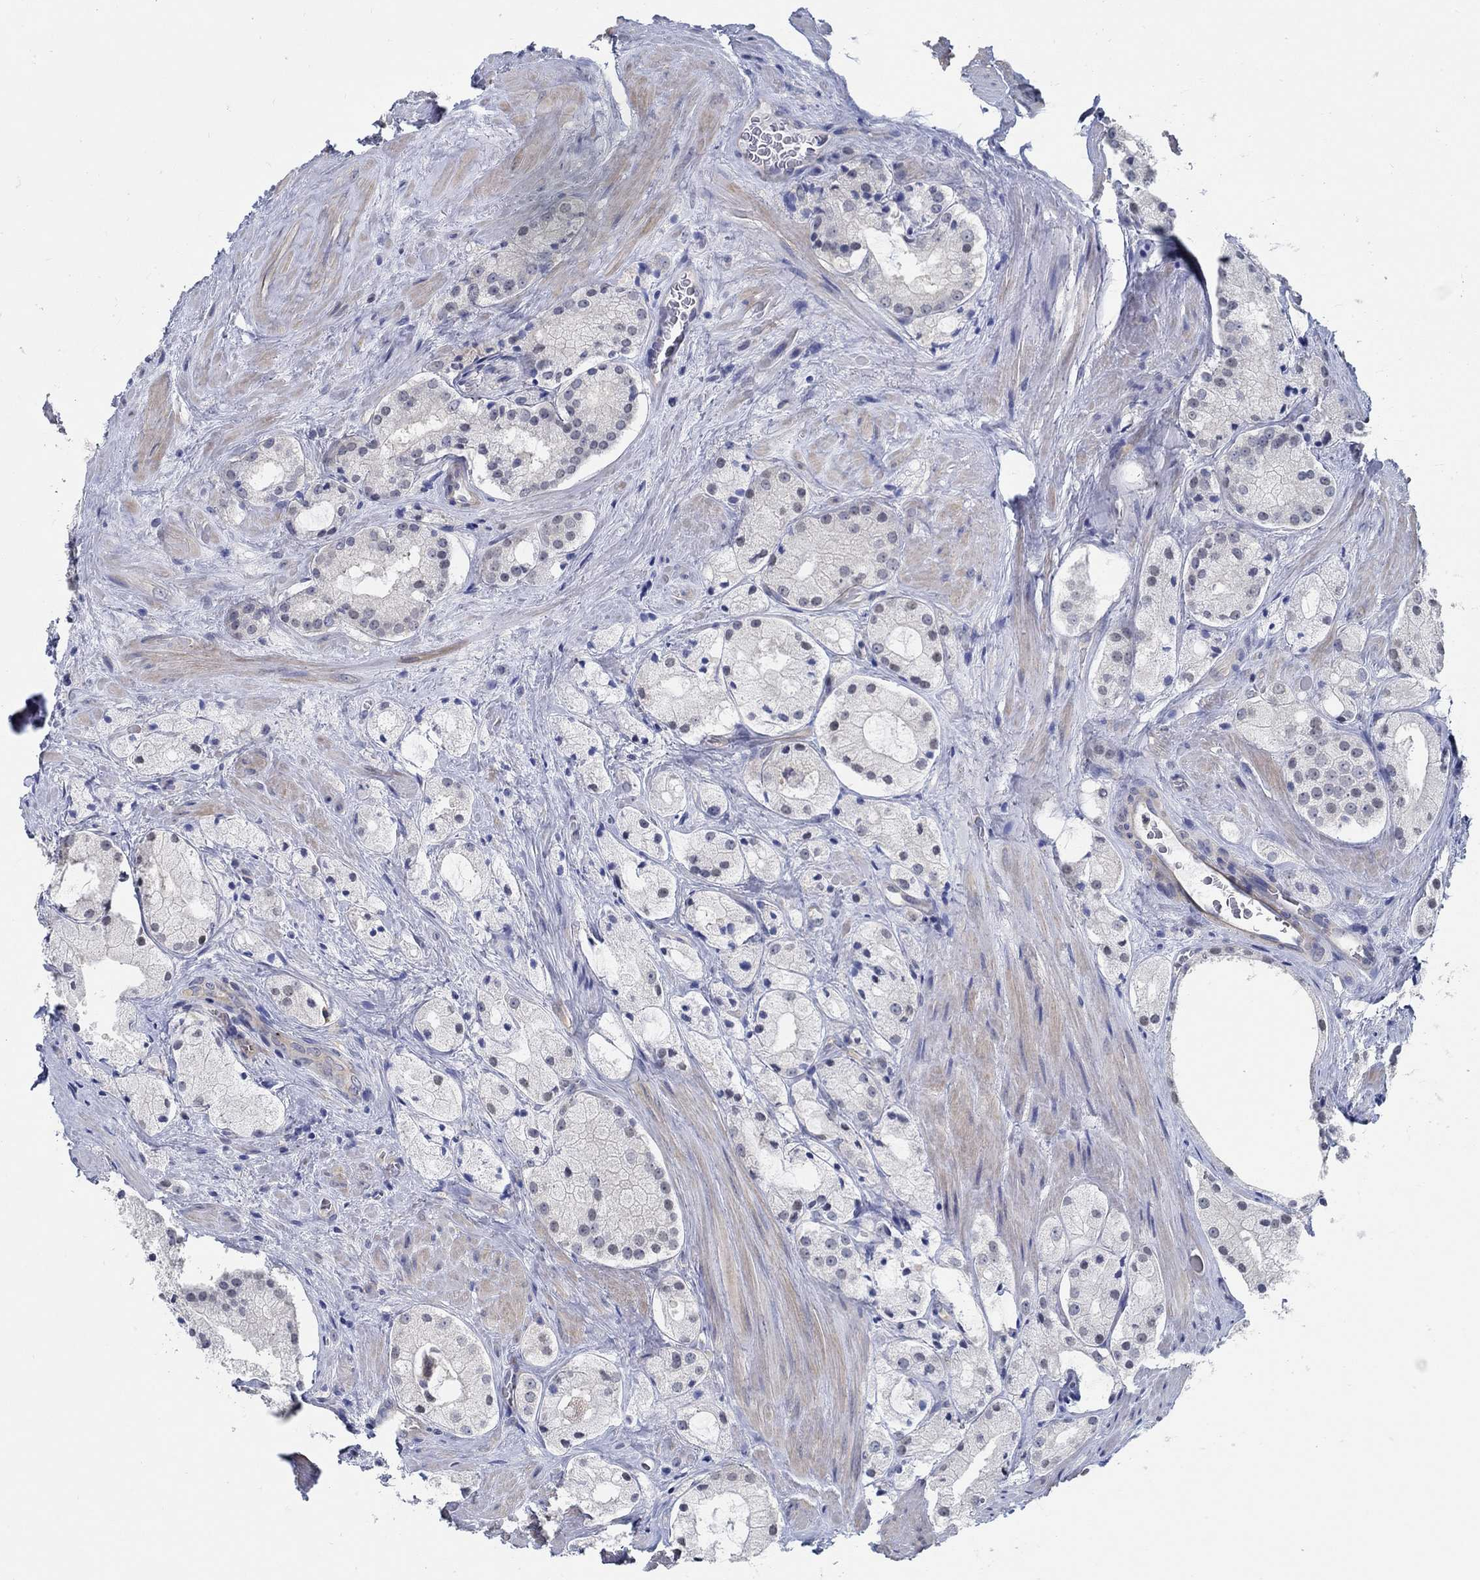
{"staining": {"intensity": "negative", "quantity": "none", "location": "none"}, "tissue": "prostate cancer", "cell_type": "Tumor cells", "image_type": "cancer", "snomed": [{"axis": "morphology", "description": "Adenocarcinoma, NOS"}, {"axis": "morphology", "description": "Adenocarcinoma, High grade"}, {"axis": "topography", "description": "Prostate"}], "caption": "The IHC micrograph has no significant positivity in tumor cells of prostate cancer tissue.", "gene": "PCDH11X", "patient": {"sex": "male", "age": 64}}